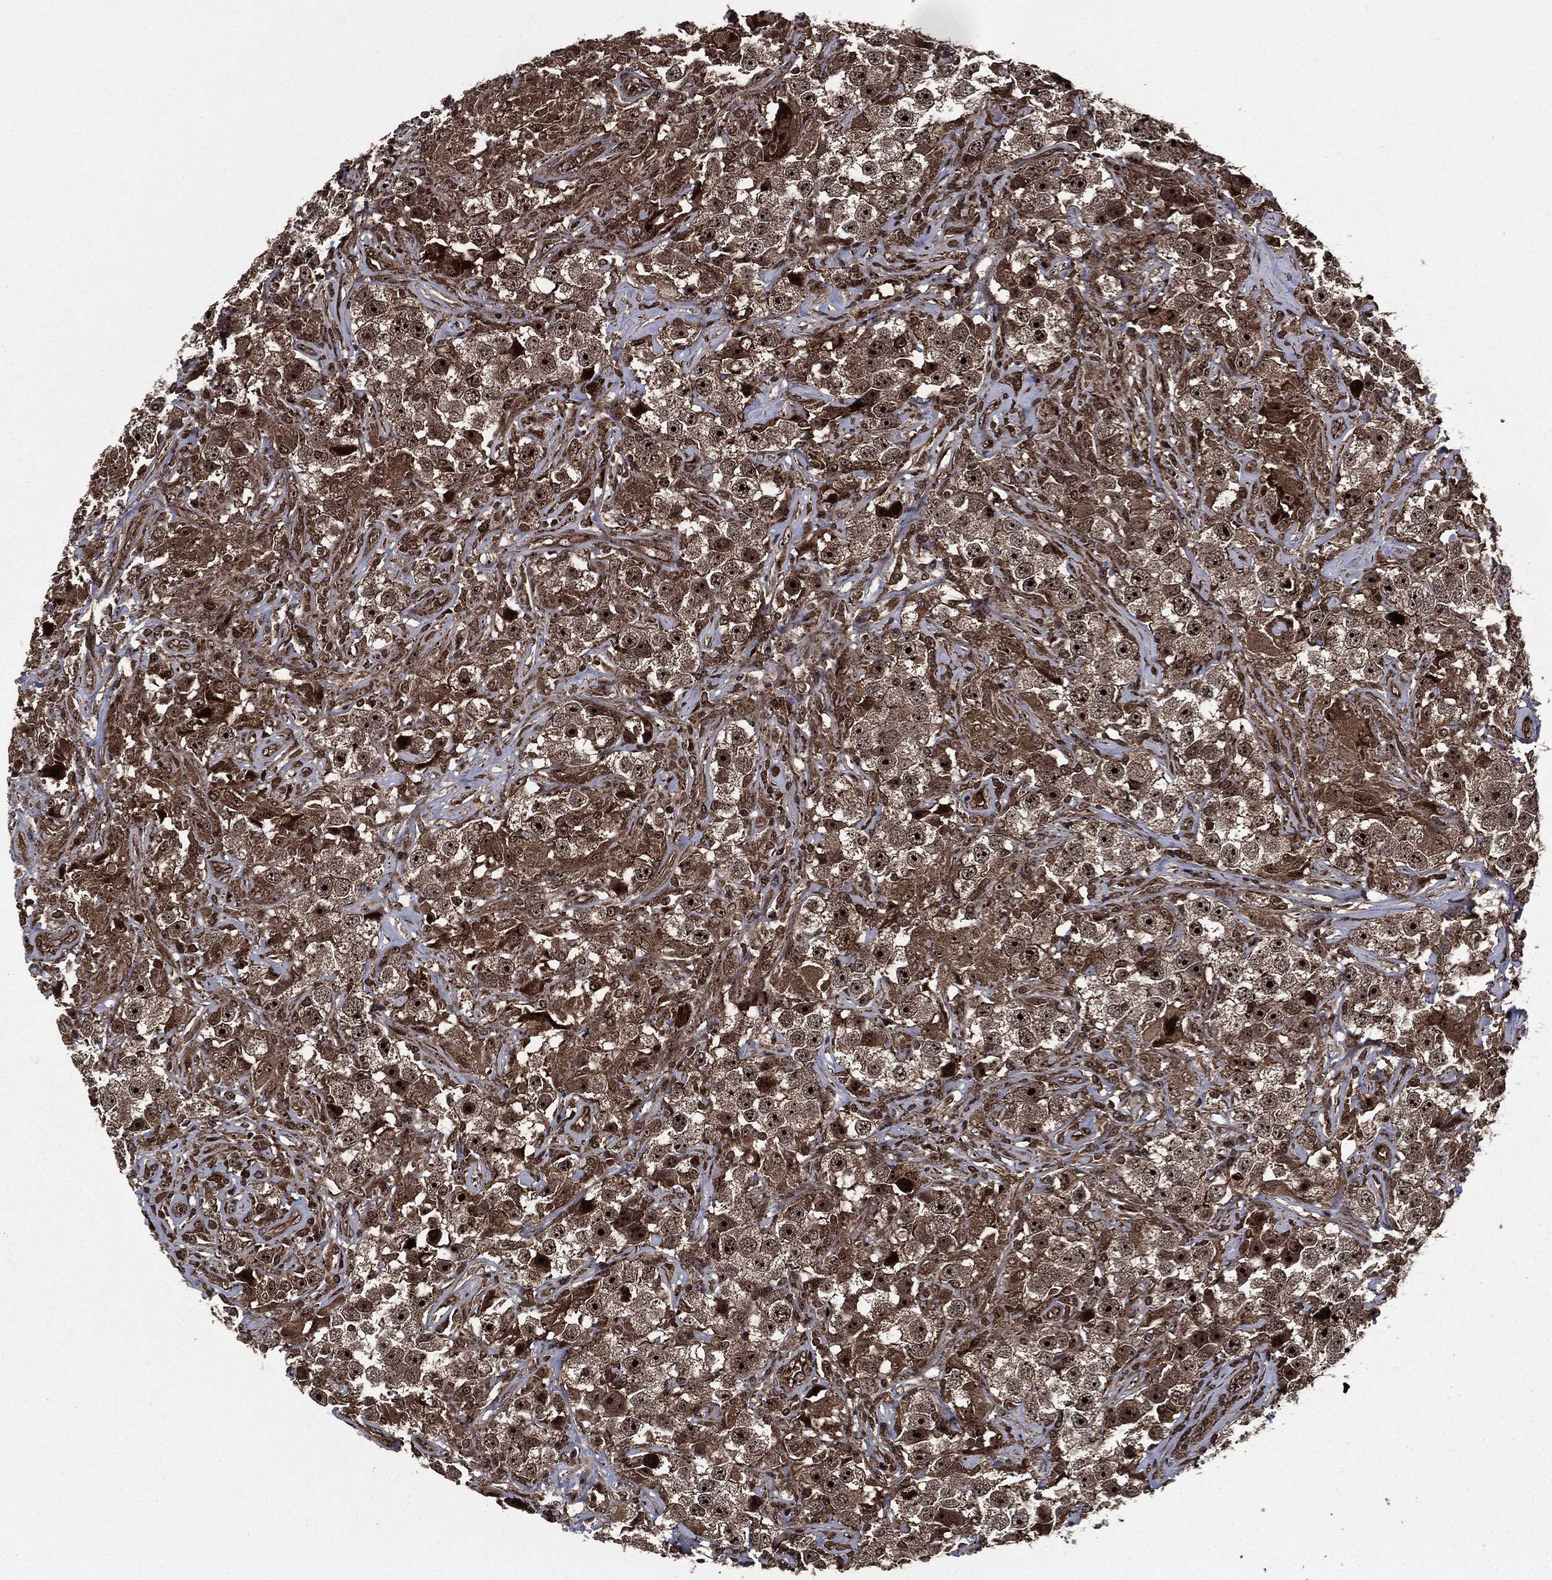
{"staining": {"intensity": "strong", "quantity": ">75%", "location": "cytoplasmic/membranous,nuclear"}, "tissue": "testis cancer", "cell_type": "Tumor cells", "image_type": "cancer", "snomed": [{"axis": "morphology", "description": "Seminoma, NOS"}, {"axis": "topography", "description": "Testis"}], "caption": "Human testis seminoma stained for a protein (brown) reveals strong cytoplasmic/membranous and nuclear positive expression in approximately >75% of tumor cells.", "gene": "CARD6", "patient": {"sex": "male", "age": 49}}